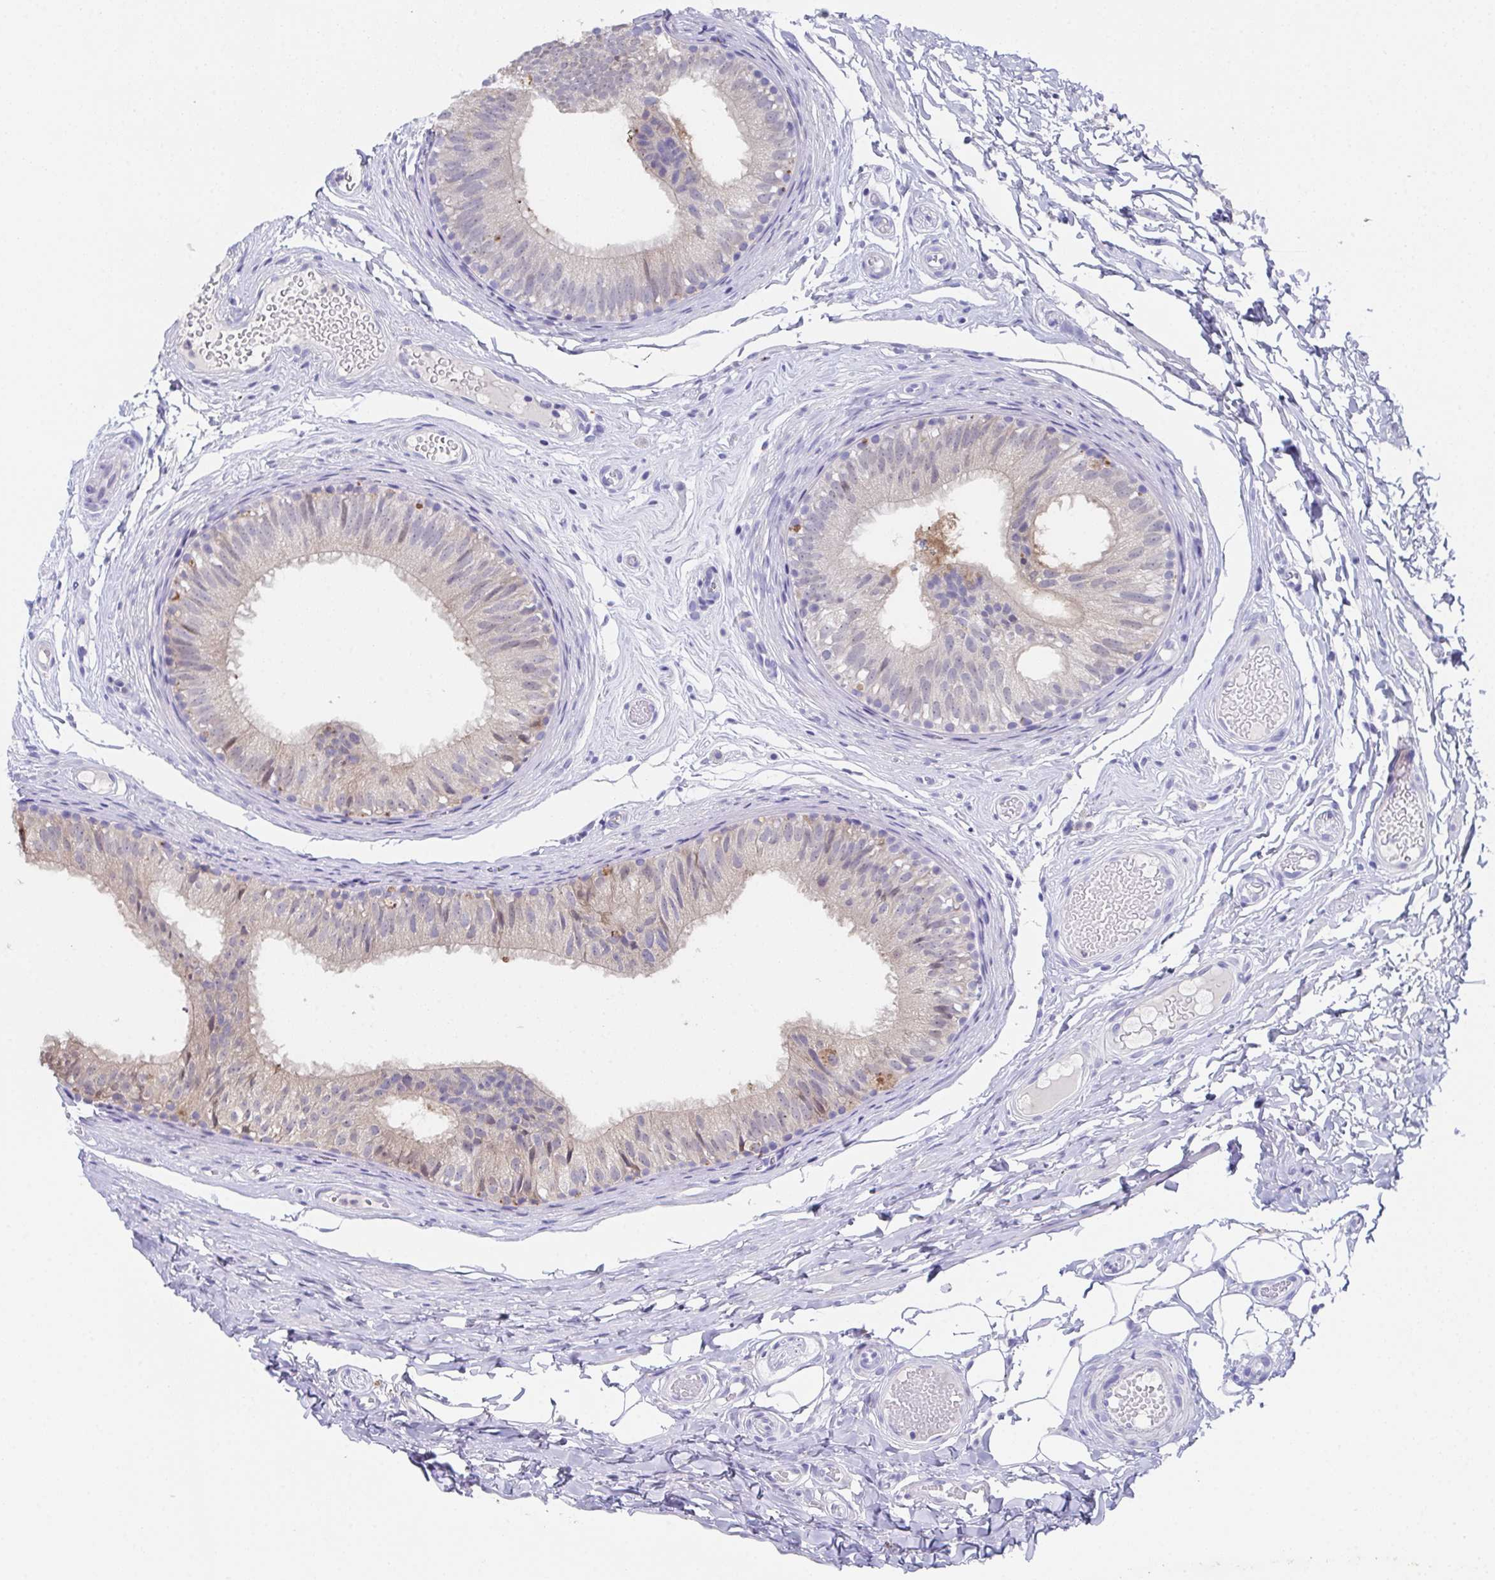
{"staining": {"intensity": "weak", "quantity": ">75%", "location": "cytoplasmic/membranous"}, "tissue": "epididymis", "cell_type": "Glandular cells", "image_type": "normal", "snomed": [{"axis": "morphology", "description": "Normal tissue, NOS"}, {"axis": "morphology", "description": "Seminoma, NOS"}, {"axis": "topography", "description": "Testis"}, {"axis": "topography", "description": "Epididymis"}], "caption": "Immunohistochemistry (IHC) micrograph of benign human epididymis stained for a protein (brown), which demonstrates low levels of weak cytoplasmic/membranous positivity in about >75% of glandular cells.", "gene": "SSC4D", "patient": {"sex": "male", "age": 34}}